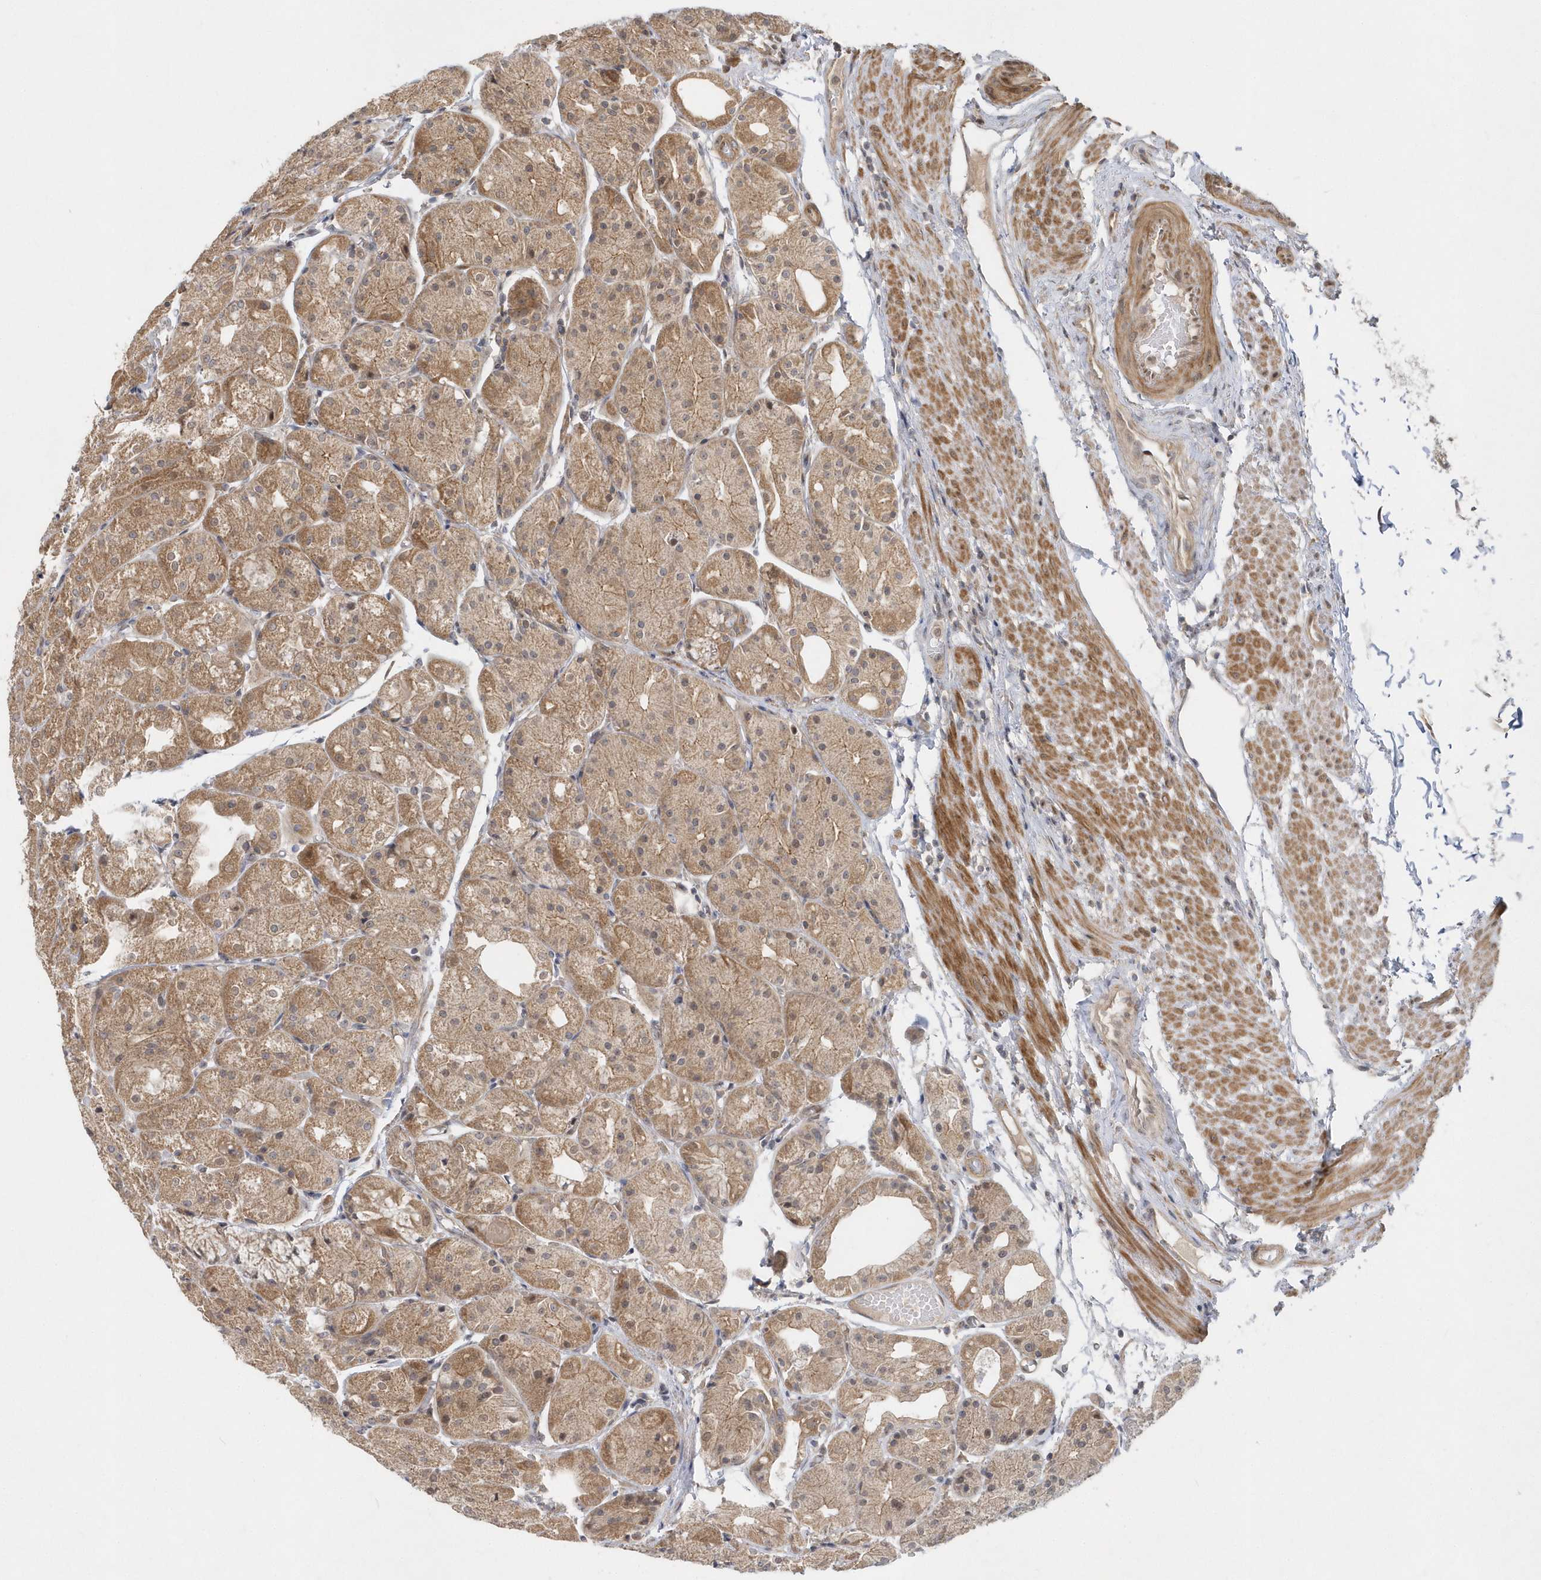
{"staining": {"intensity": "moderate", "quantity": ">75%", "location": "cytoplasmic/membranous,nuclear"}, "tissue": "stomach", "cell_type": "Glandular cells", "image_type": "normal", "snomed": [{"axis": "morphology", "description": "Normal tissue, NOS"}, {"axis": "topography", "description": "Stomach, upper"}], "caption": "Protein staining by immunohistochemistry (IHC) demonstrates moderate cytoplasmic/membranous,nuclear expression in about >75% of glandular cells in benign stomach. Nuclei are stained in blue.", "gene": "MXI1", "patient": {"sex": "male", "age": 72}}